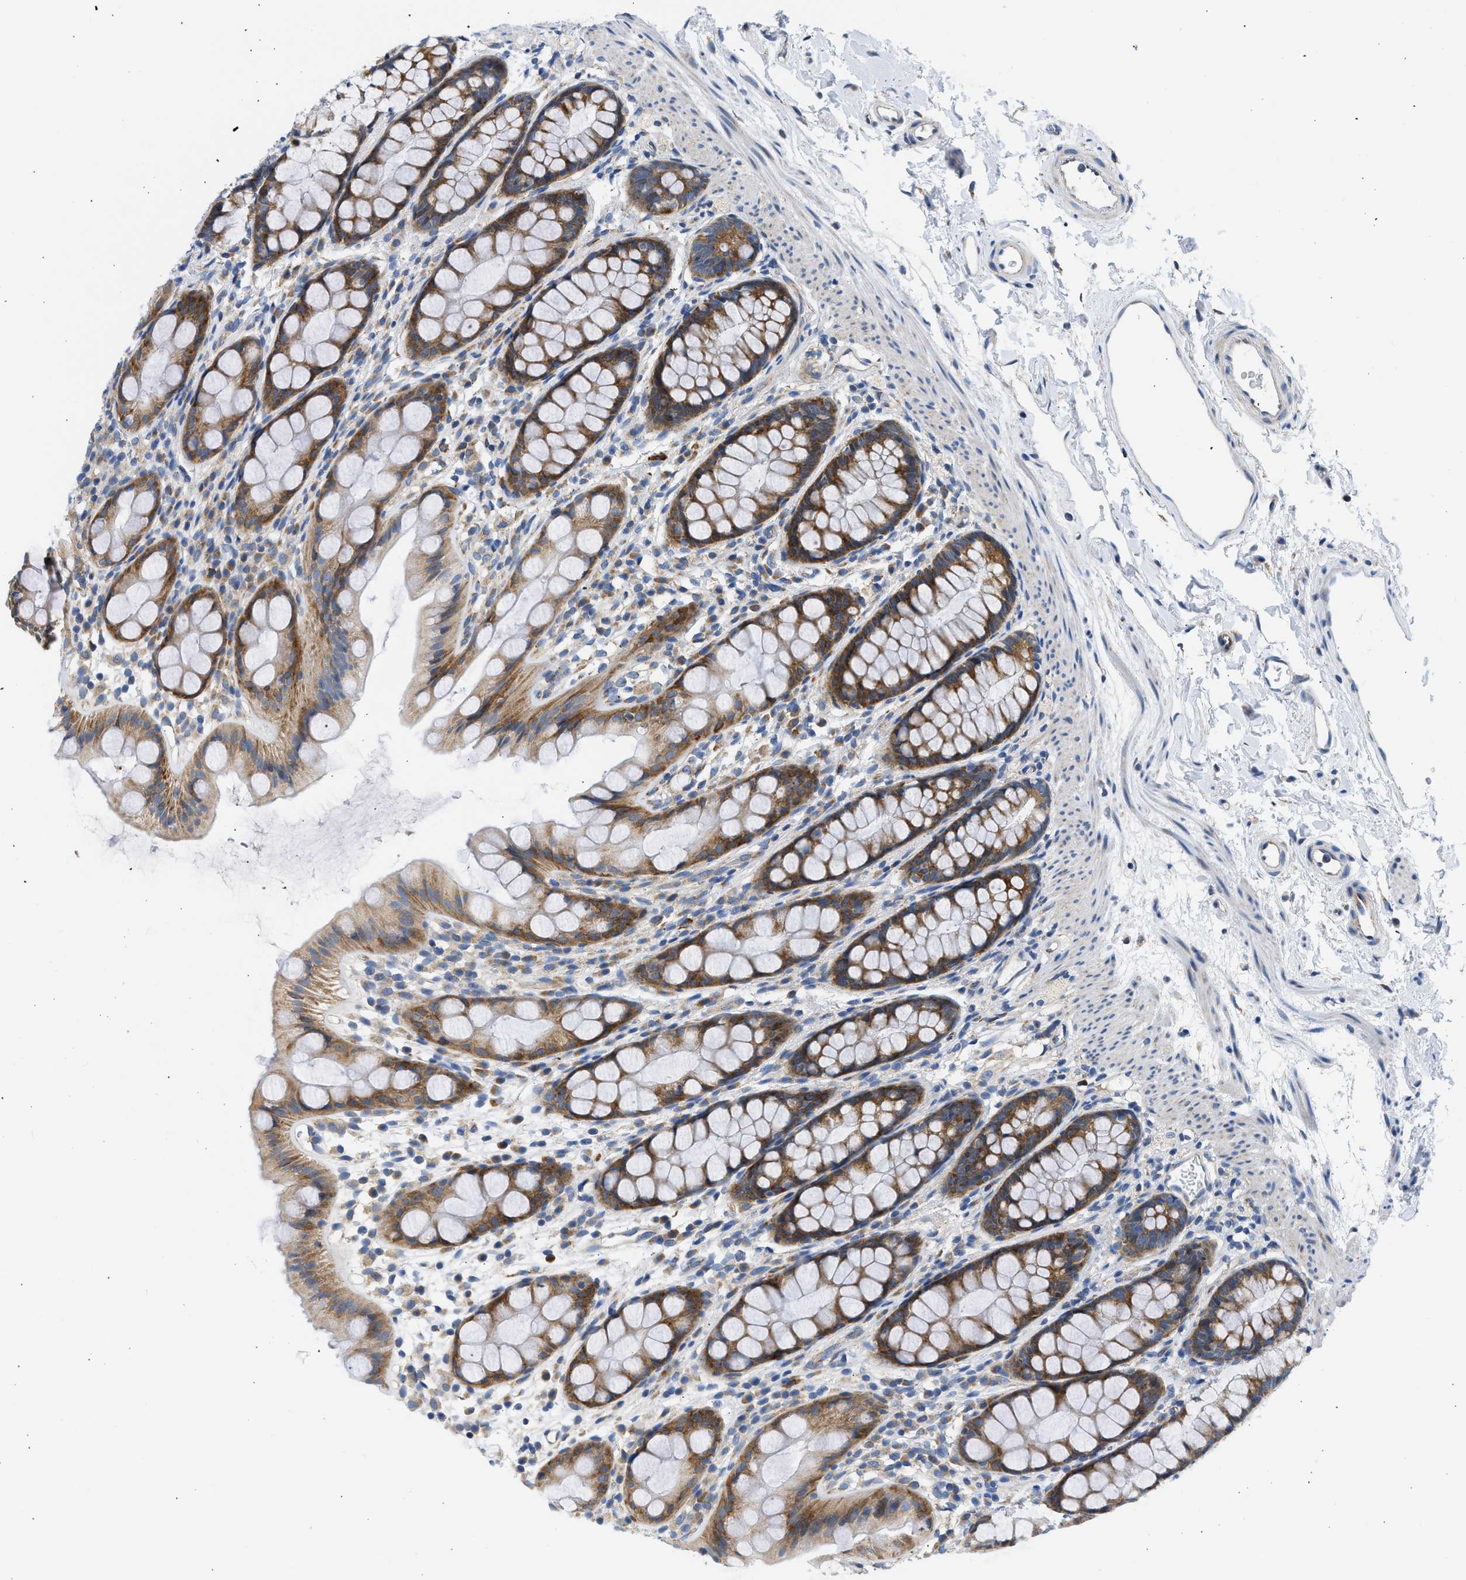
{"staining": {"intensity": "moderate", "quantity": ">75%", "location": "cytoplasmic/membranous"}, "tissue": "rectum", "cell_type": "Glandular cells", "image_type": "normal", "snomed": [{"axis": "morphology", "description": "Normal tissue, NOS"}, {"axis": "topography", "description": "Rectum"}], "caption": "High-magnification brightfield microscopy of benign rectum stained with DAB (3,3'-diaminobenzidine) (brown) and counterstained with hematoxylin (blue). glandular cells exhibit moderate cytoplasmic/membranous positivity is seen in approximately>75% of cells.", "gene": "CAMKK2", "patient": {"sex": "female", "age": 65}}